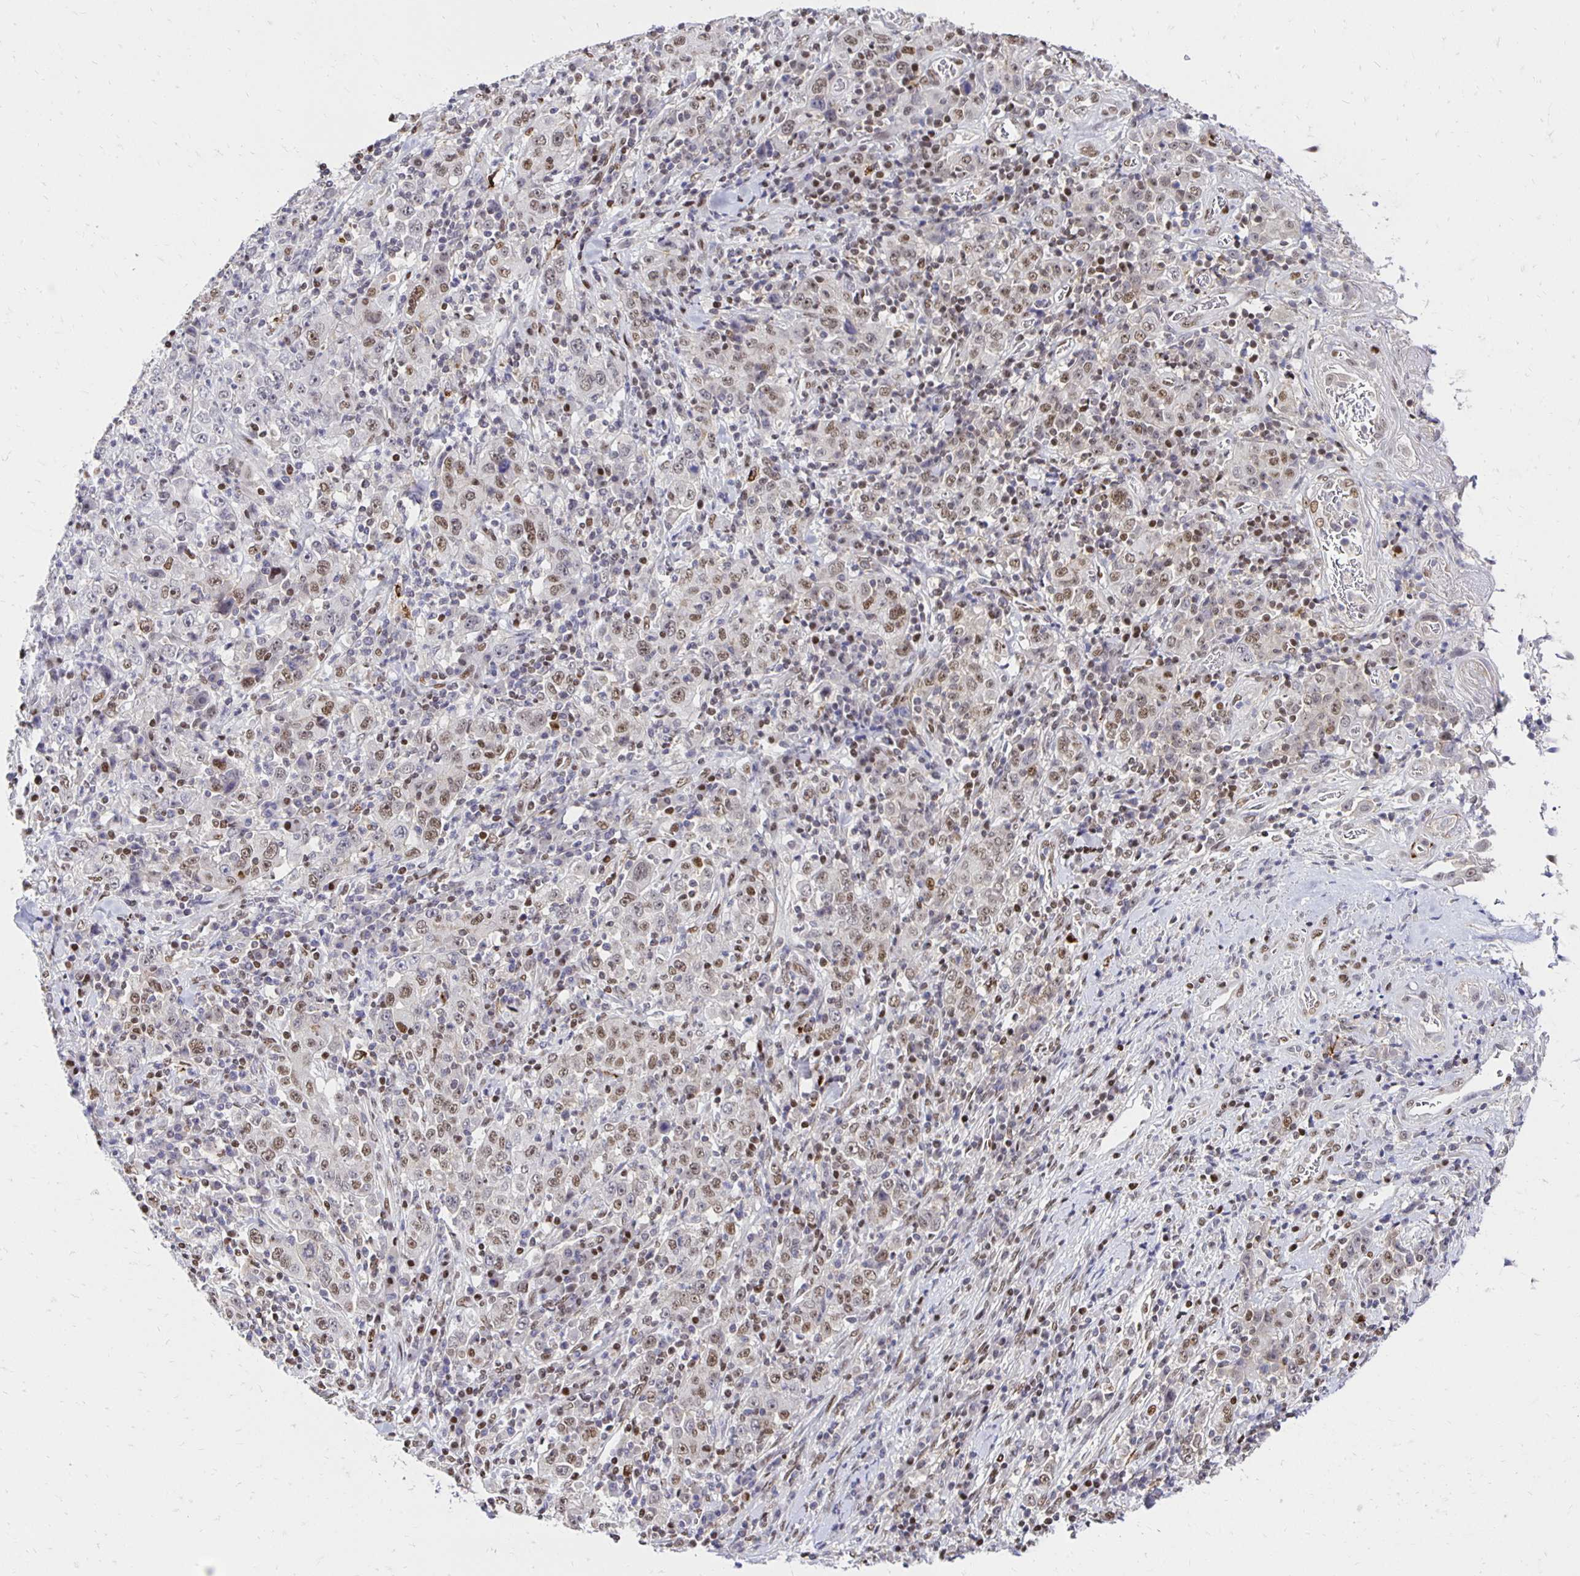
{"staining": {"intensity": "moderate", "quantity": ">75%", "location": "nuclear"}, "tissue": "stomach cancer", "cell_type": "Tumor cells", "image_type": "cancer", "snomed": [{"axis": "morphology", "description": "Normal tissue, NOS"}, {"axis": "morphology", "description": "Adenocarcinoma, NOS"}, {"axis": "topography", "description": "Stomach, upper"}, {"axis": "topography", "description": "Stomach"}], "caption": "About >75% of tumor cells in human stomach cancer (adenocarcinoma) display moderate nuclear protein positivity as visualized by brown immunohistochemical staining.", "gene": "ZNF579", "patient": {"sex": "male", "age": 59}}